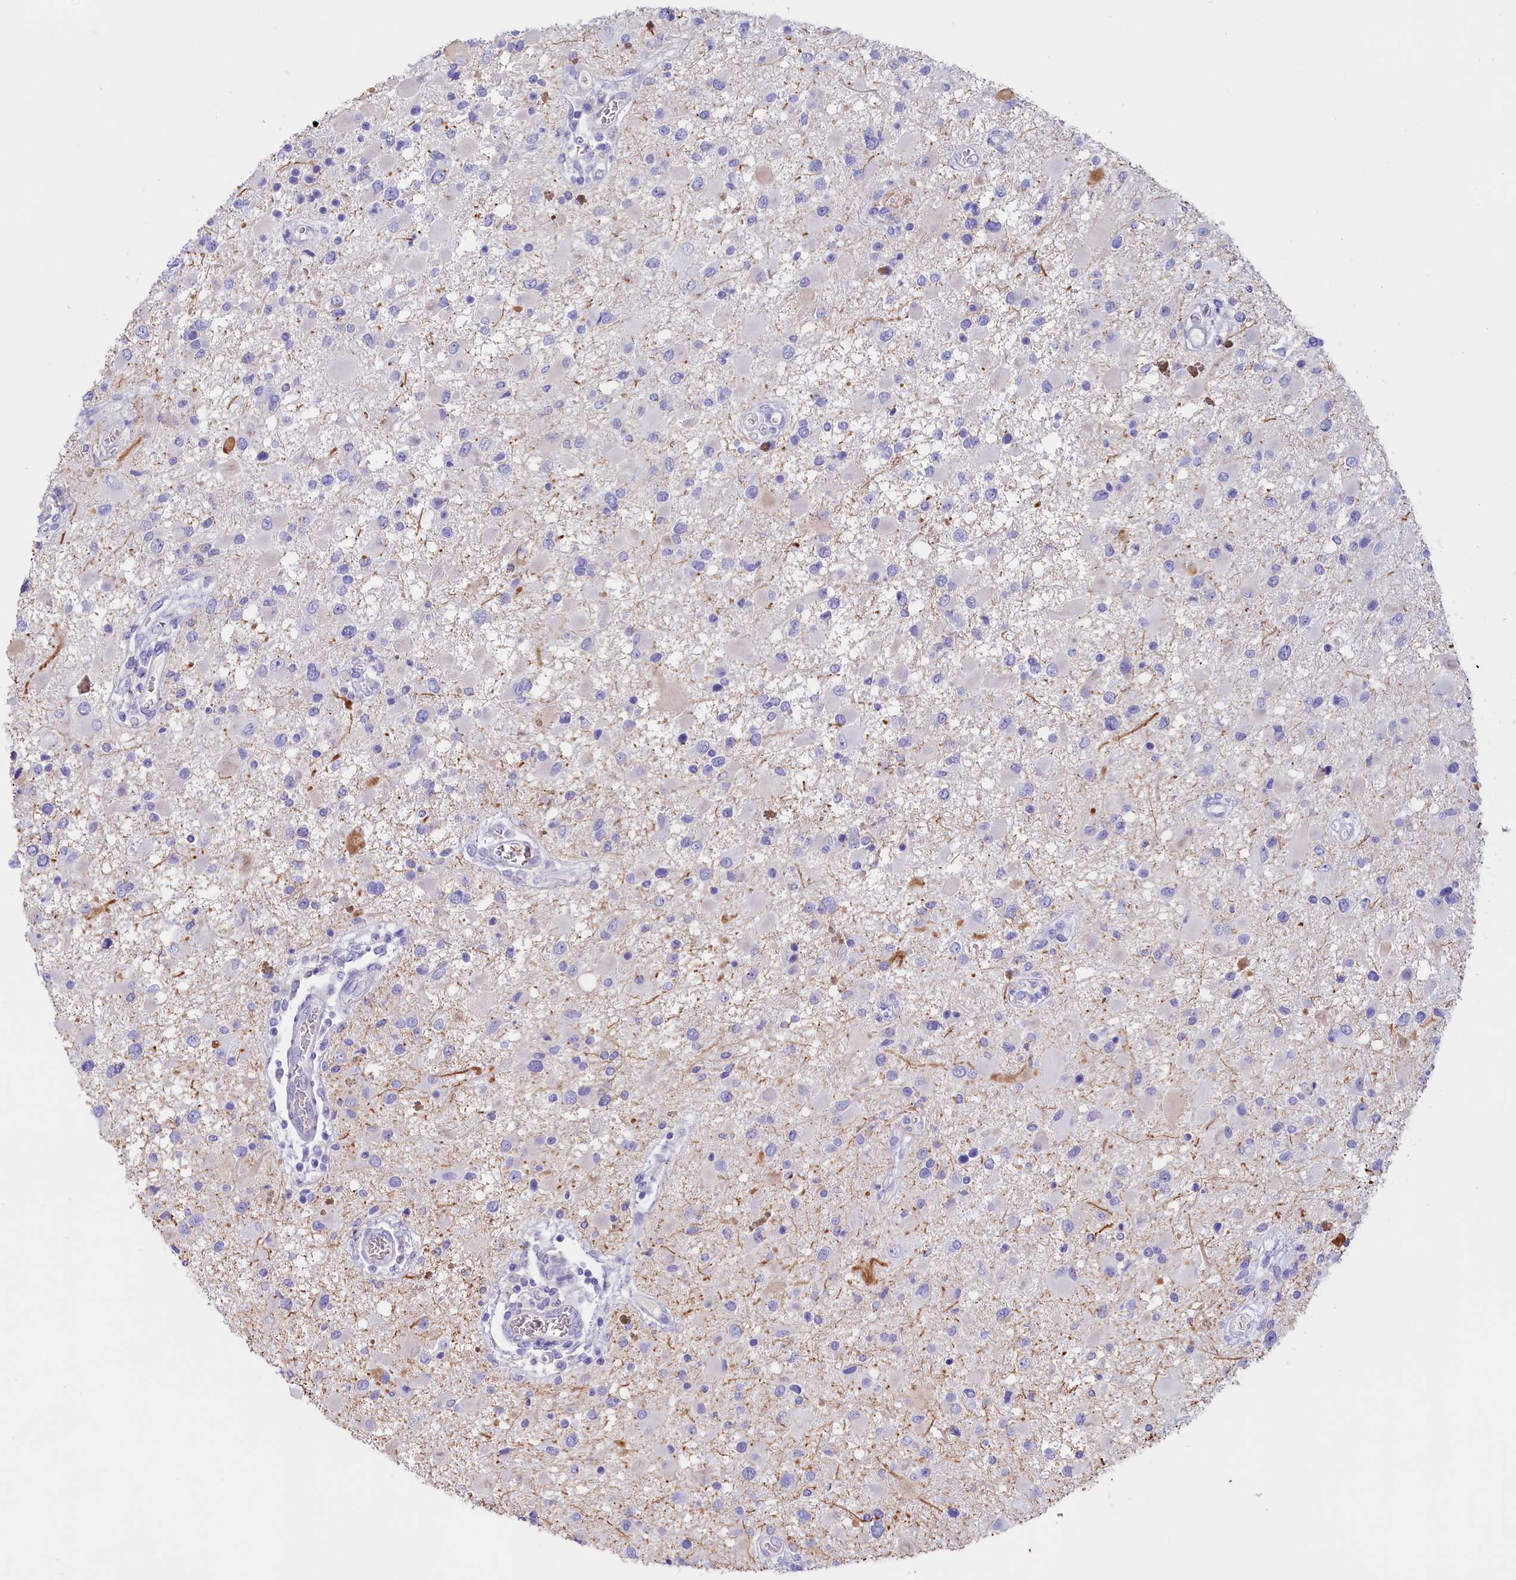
{"staining": {"intensity": "negative", "quantity": "none", "location": "none"}, "tissue": "glioma", "cell_type": "Tumor cells", "image_type": "cancer", "snomed": [{"axis": "morphology", "description": "Glioma, malignant, High grade"}, {"axis": "topography", "description": "Brain"}], "caption": "Tumor cells are negative for brown protein staining in high-grade glioma (malignant). (DAB immunohistochemistry visualized using brightfield microscopy, high magnification).", "gene": "SULT2A1", "patient": {"sex": "male", "age": 53}}